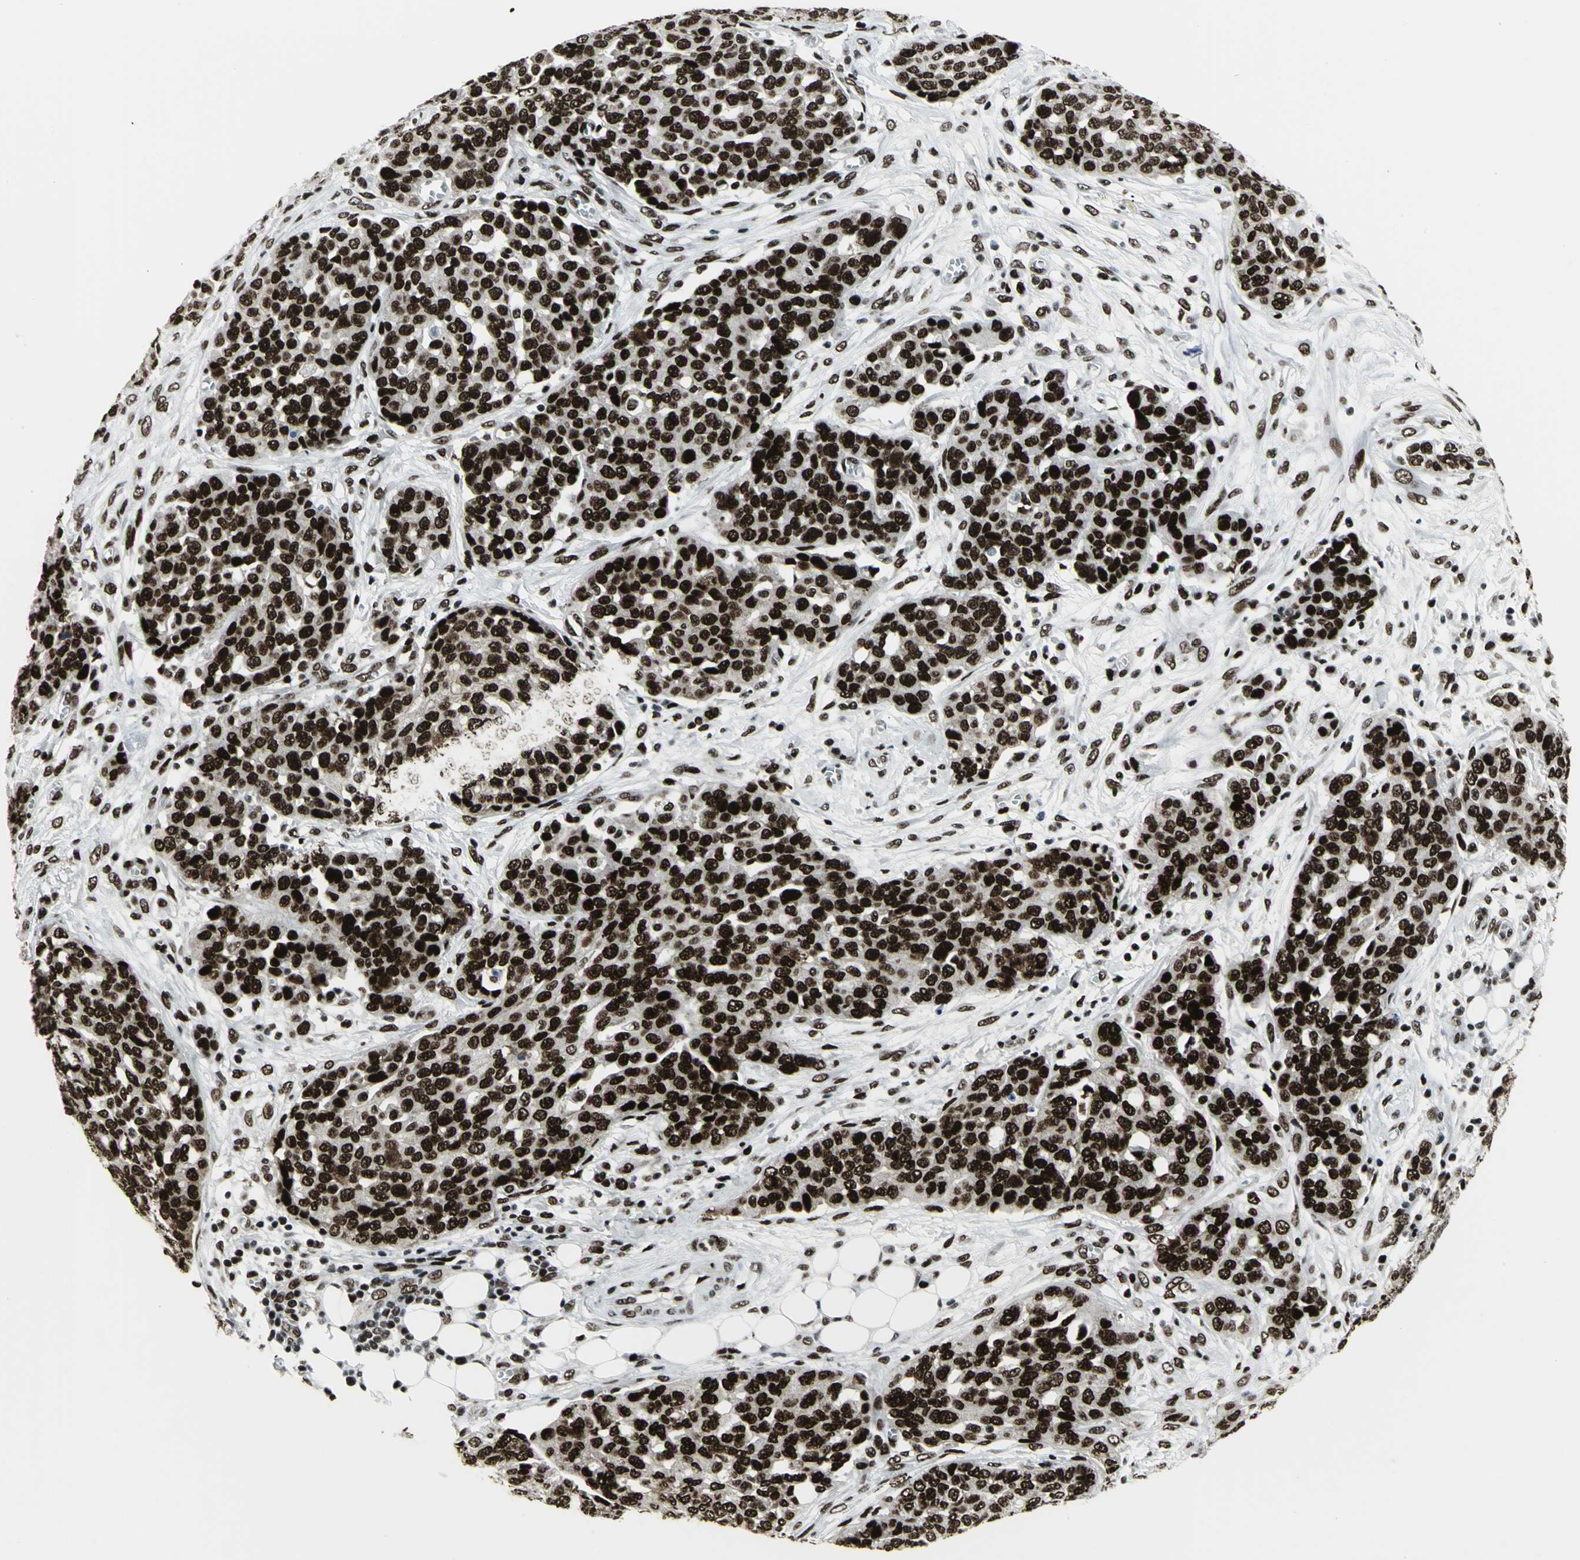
{"staining": {"intensity": "strong", "quantity": ">75%", "location": "nuclear"}, "tissue": "ovarian cancer", "cell_type": "Tumor cells", "image_type": "cancer", "snomed": [{"axis": "morphology", "description": "Cystadenocarcinoma, serous, NOS"}, {"axis": "topography", "description": "Soft tissue"}, {"axis": "topography", "description": "Ovary"}], "caption": "Ovarian cancer (serous cystadenocarcinoma) stained with a brown dye displays strong nuclear positive expression in about >75% of tumor cells.", "gene": "SMARCA4", "patient": {"sex": "female", "age": 57}}